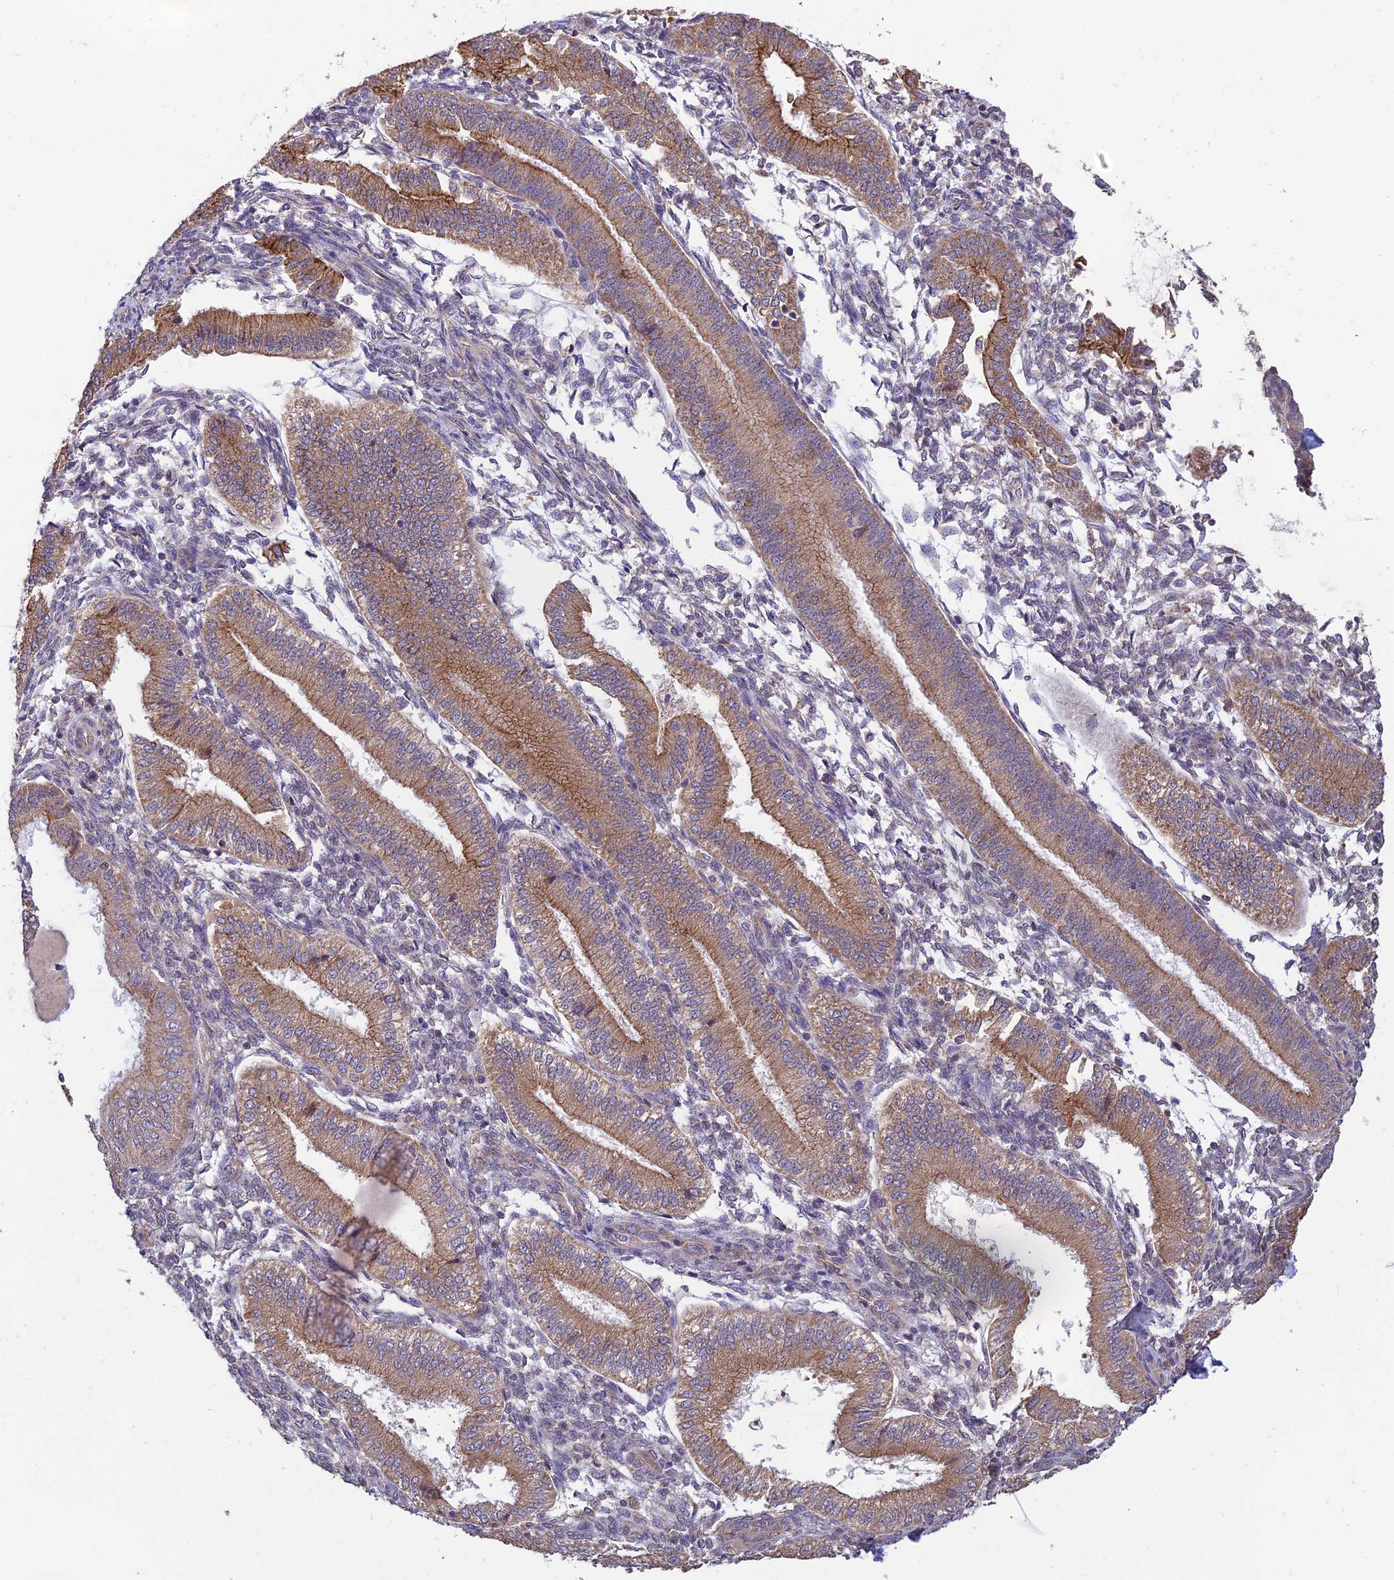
{"staining": {"intensity": "negative", "quantity": "none", "location": "none"}, "tissue": "endometrium", "cell_type": "Cells in endometrial stroma", "image_type": "normal", "snomed": [{"axis": "morphology", "description": "Normal tissue, NOS"}, {"axis": "topography", "description": "Endometrium"}], "caption": "Immunohistochemistry (IHC) image of benign endometrium: human endometrium stained with DAB shows no significant protein staining in cells in endometrial stroma. The staining is performed using DAB brown chromogen with nuclei counter-stained in using hematoxylin.", "gene": "MRNIP", "patient": {"sex": "female", "age": 39}}